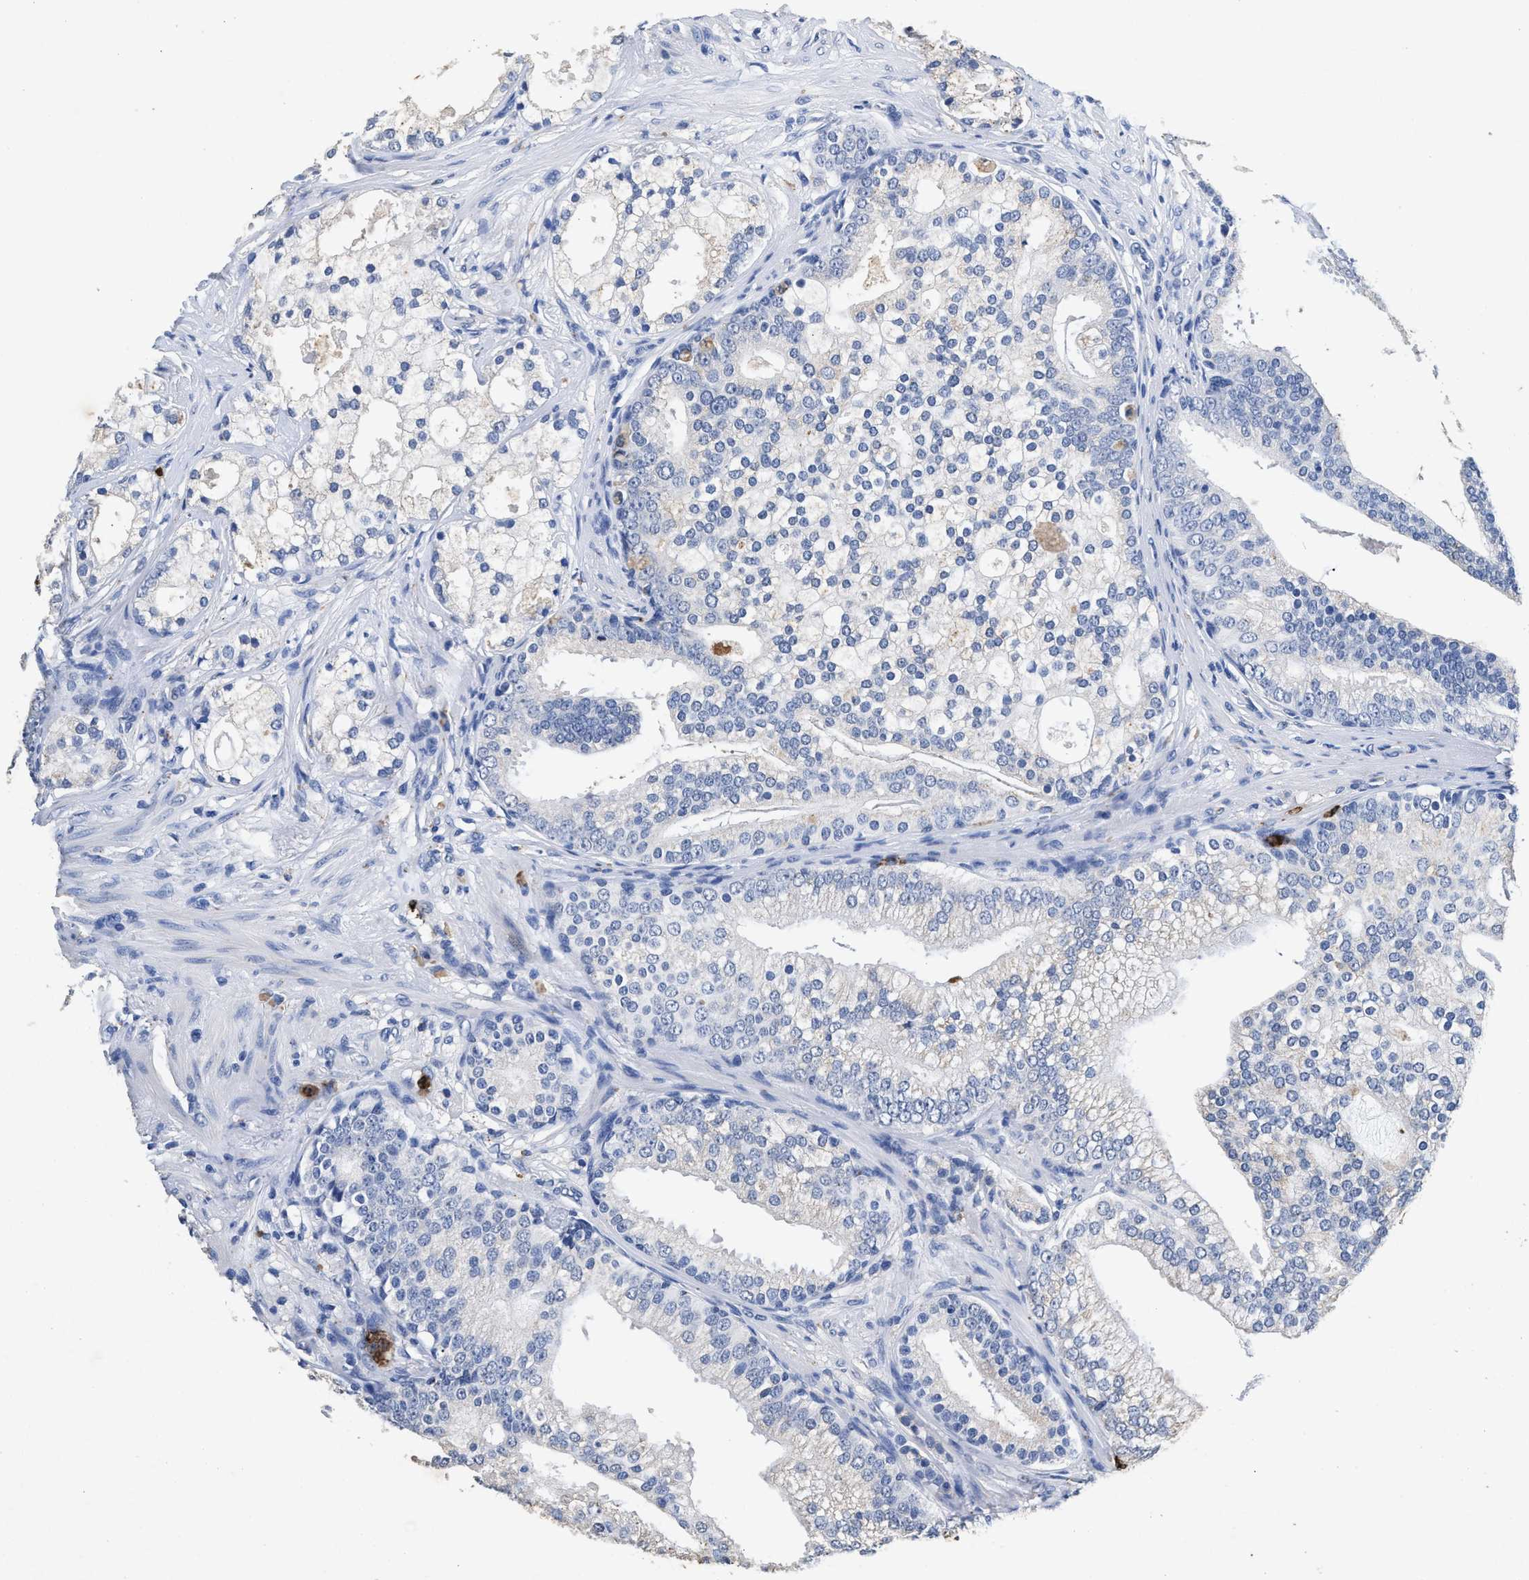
{"staining": {"intensity": "negative", "quantity": "none", "location": "none"}, "tissue": "prostate cancer", "cell_type": "Tumor cells", "image_type": "cancer", "snomed": [{"axis": "morphology", "description": "Adenocarcinoma, Low grade"}, {"axis": "topography", "description": "Prostate"}], "caption": "An immunohistochemistry photomicrograph of prostate cancer (low-grade adenocarcinoma) is shown. There is no staining in tumor cells of prostate cancer (low-grade adenocarcinoma). (DAB (3,3'-diaminobenzidine) immunohistochemistry visualized using brightfield microscopy, high magnification).", "gene": "LTB4R2", "patient": {"sex": "male", "age": 58}}